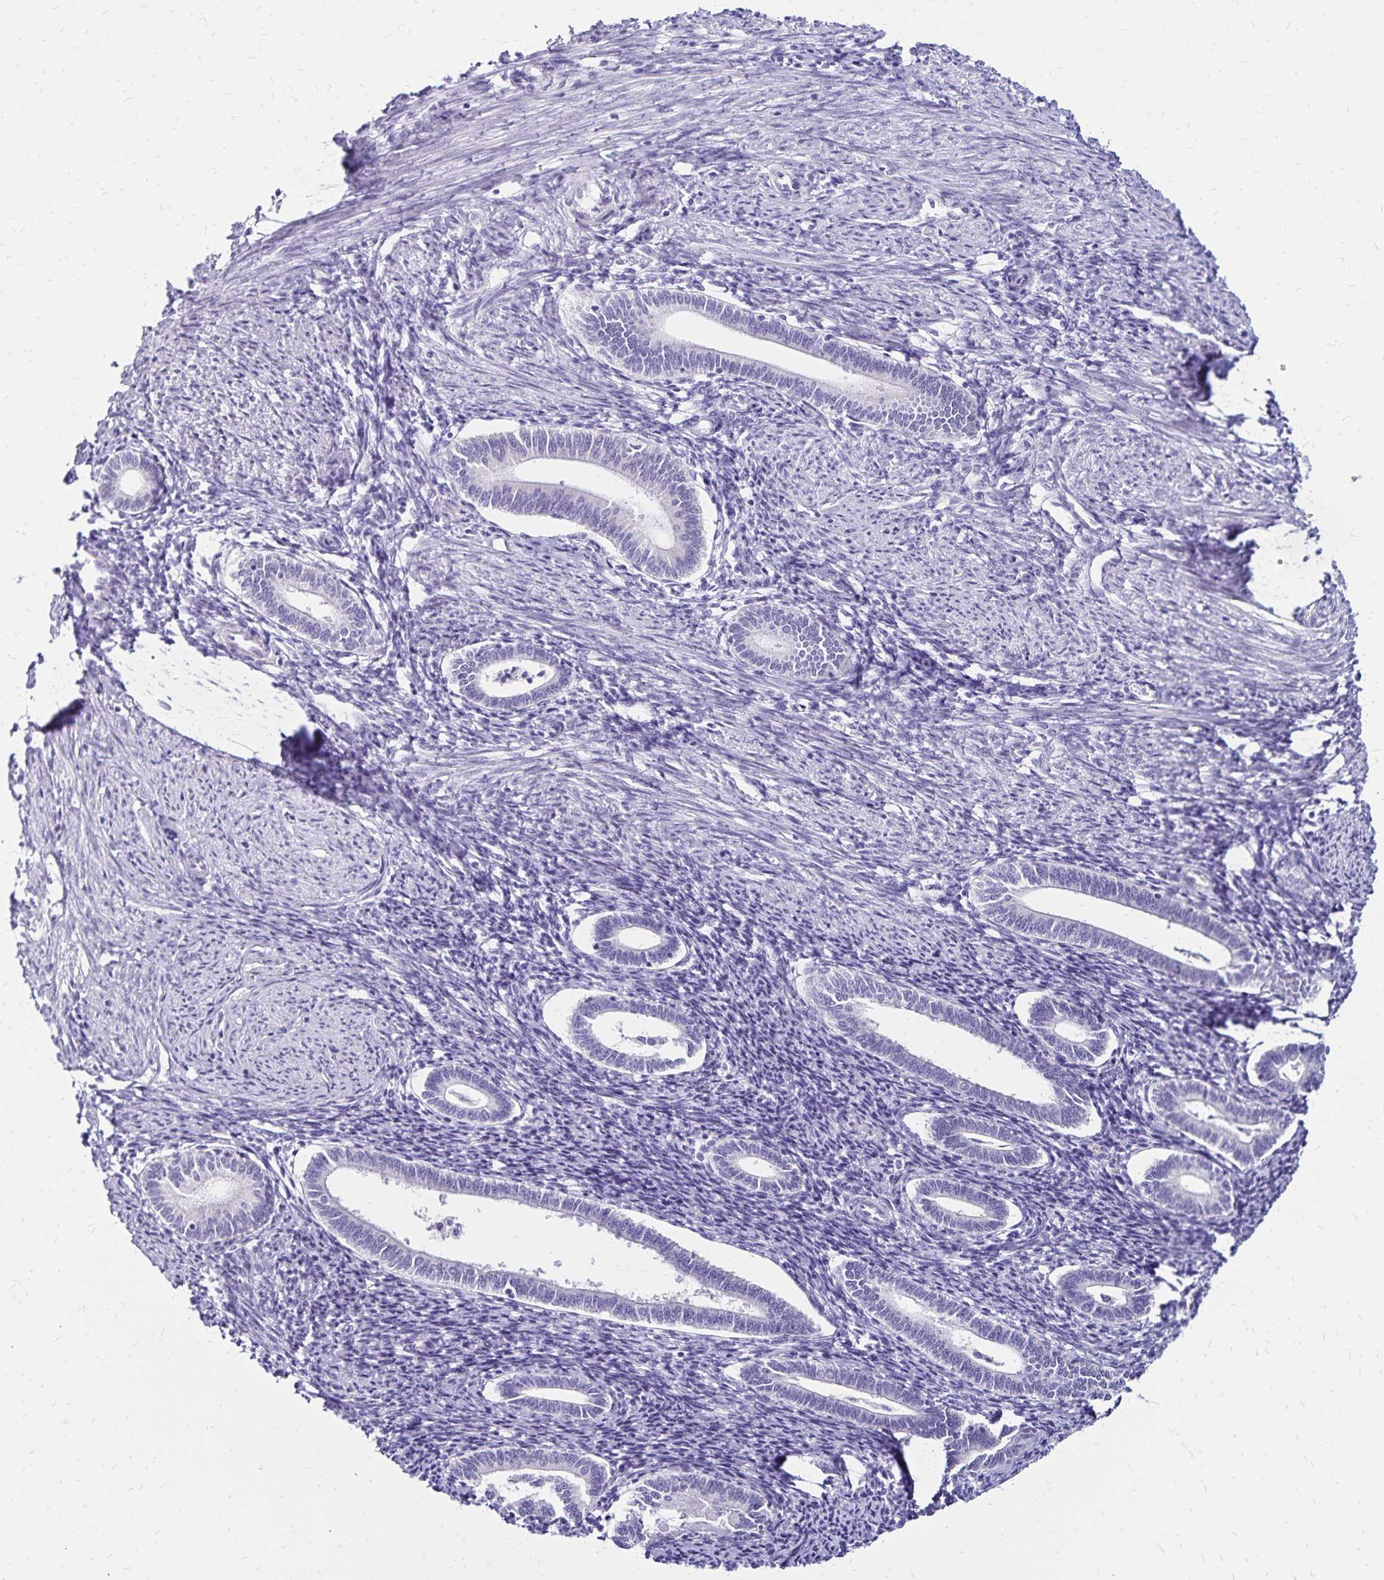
{"staining": {"intensity": "negative", "quantity": "none", "location": "none"}, "tissue": "endometrium", "cell_type": "Cells in endometrial stroma", "image_type": "normal", "snomed": [{"axis": "morphology", "description": "Normal tissue, NOS"}, {"axis": "topography", "description": "Endometrium"}], "caption": "Image shows no significant protein expression in cells in endometrial stroma of unremarkable endometrium. (DAB immunohistochemistry (IHC) with hematoxylin counter stain).", "gene": "LIN28B", "patient": {"sex": "female", "age": 41}}